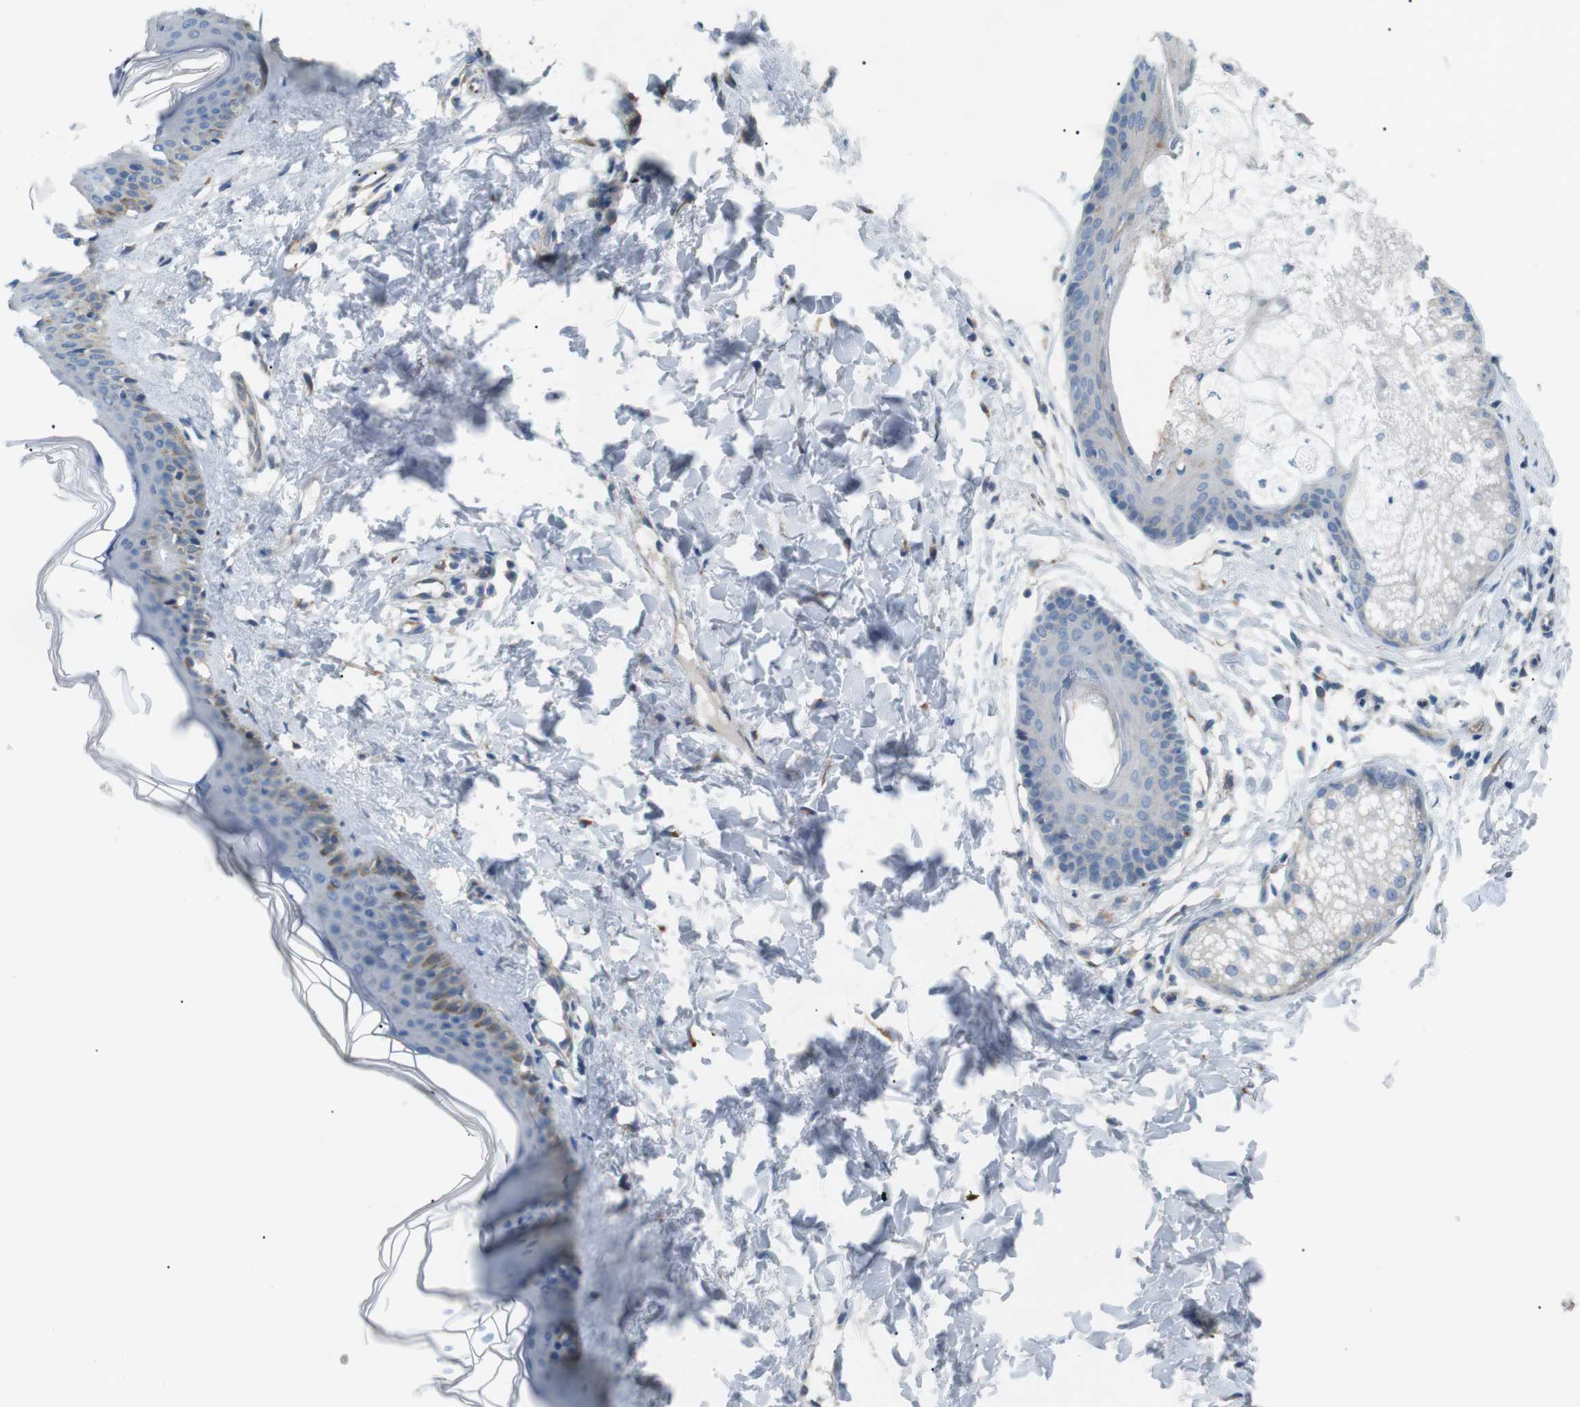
{"staining": {"intensity": "weak", "quantity": ">75%", "location": "cytoplasmic/membranous"}, "tissue": "skin", "cell_type": "Fibroblasts", "image_type": "normal", "snomed": [{"axis": "morphology", "description": "Normal tissue, NOS"}, {"axis": "topography", "description": "Skin"}], "caption": "IHC micrograph of normal skin: human skin stained using immunohistochemistry (IHC) demonstrates low levels of weak protein expression localized specifically in the cytoplasmic/membranous of fibroblasts, appearing as a cytoplasmic/membranous brown color.", "gene": "MTARC2", "patient": {"sex": "female", "age": 41}}